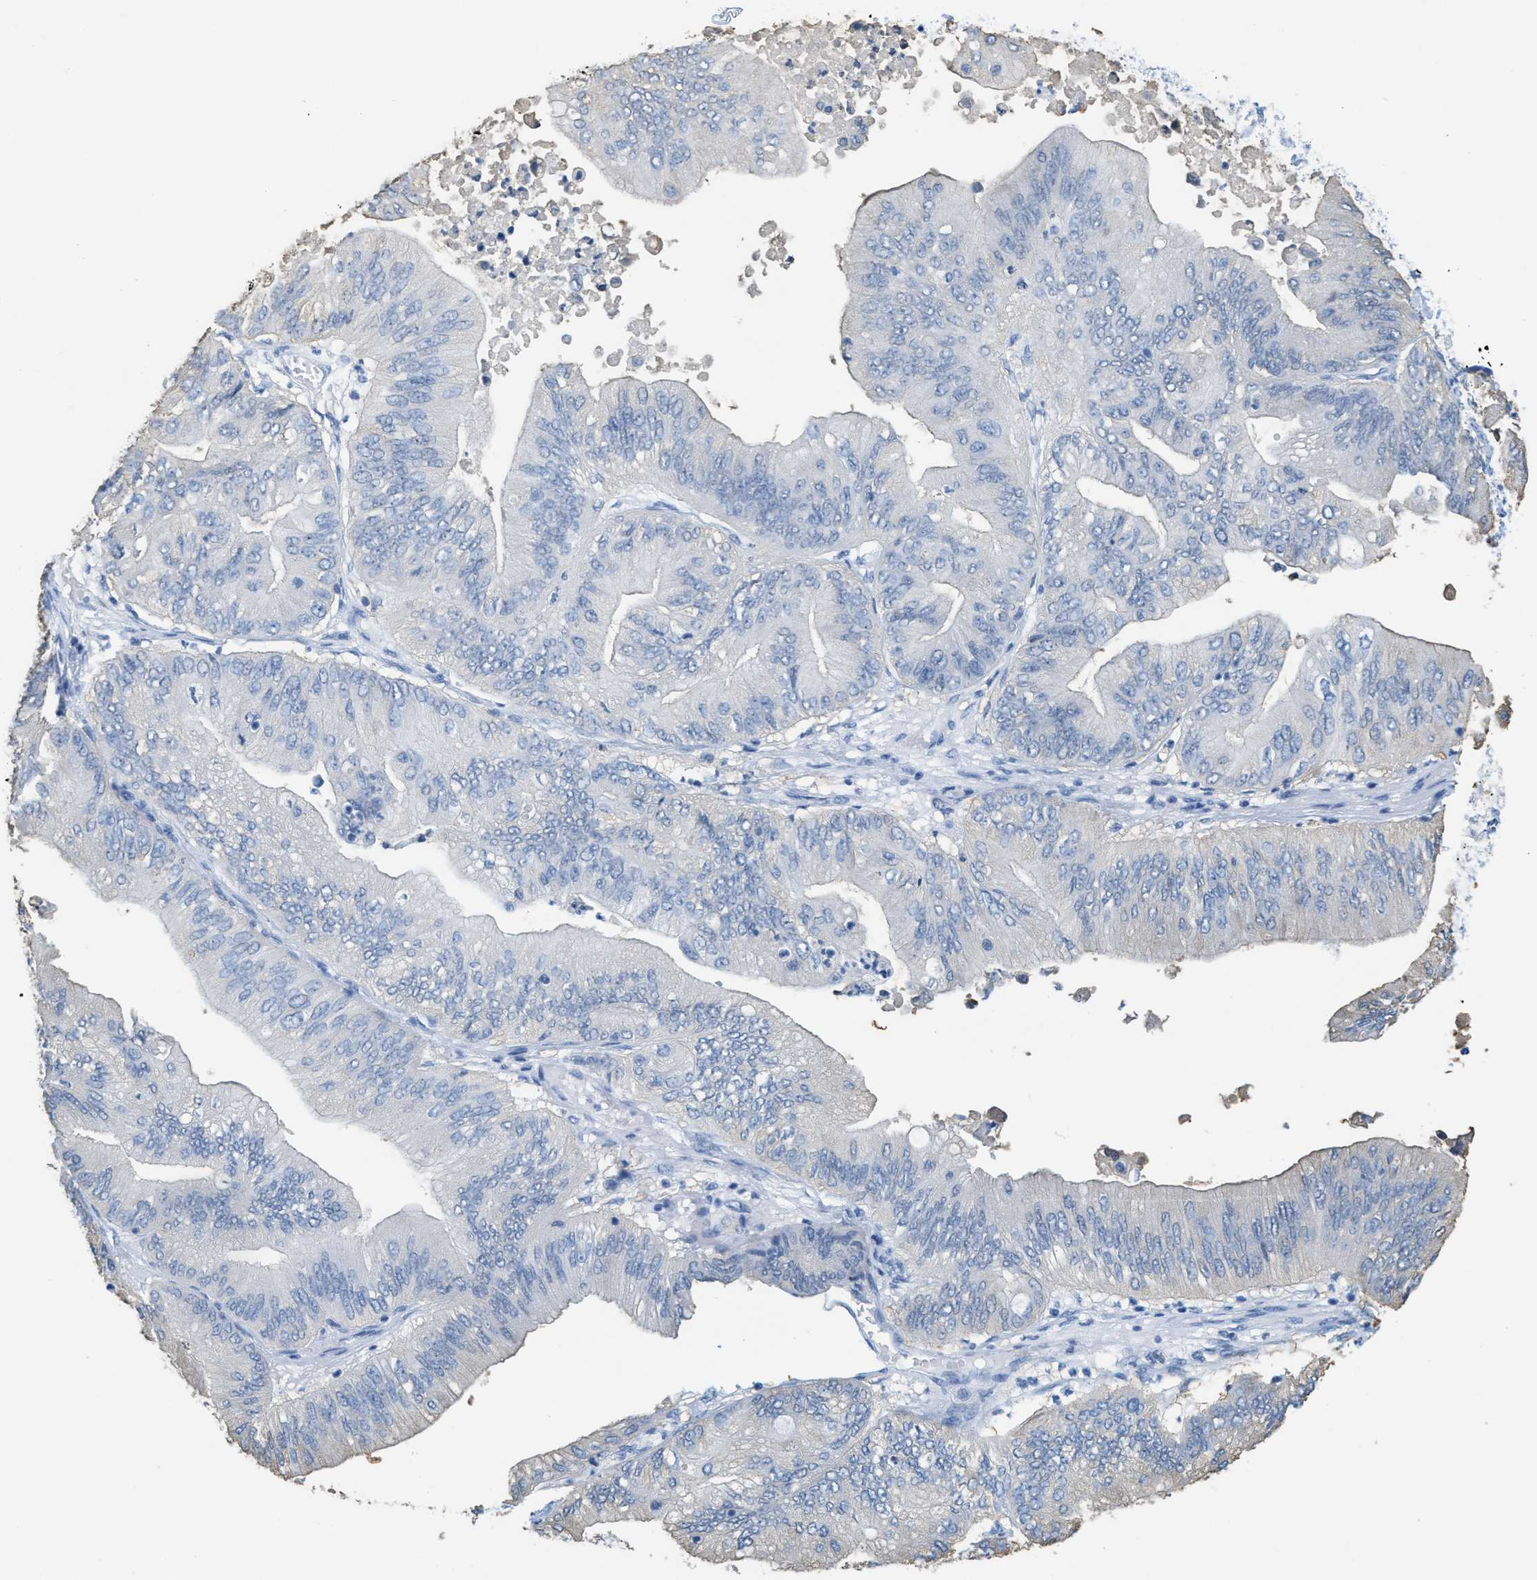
{"staining": {"intensity": "negative", "quantity": "none", "location": "none"}, "tissue": "ovarian cancer", "cell_type": "Tumor cells", "image_type": "cancer", "snomed": [{"axis": "morphology", "description": "Cystadenocarcinoma, mucinous, NOS"}, {"axis": "topography", "description": "Ovary"}], "caption": "This is an immunohistochemistry histopathology image of human ovarian cancer. There is no staining in tumor cells.", "gene": "ASGR1", "patient": {"sex": "female", "age": 61}}